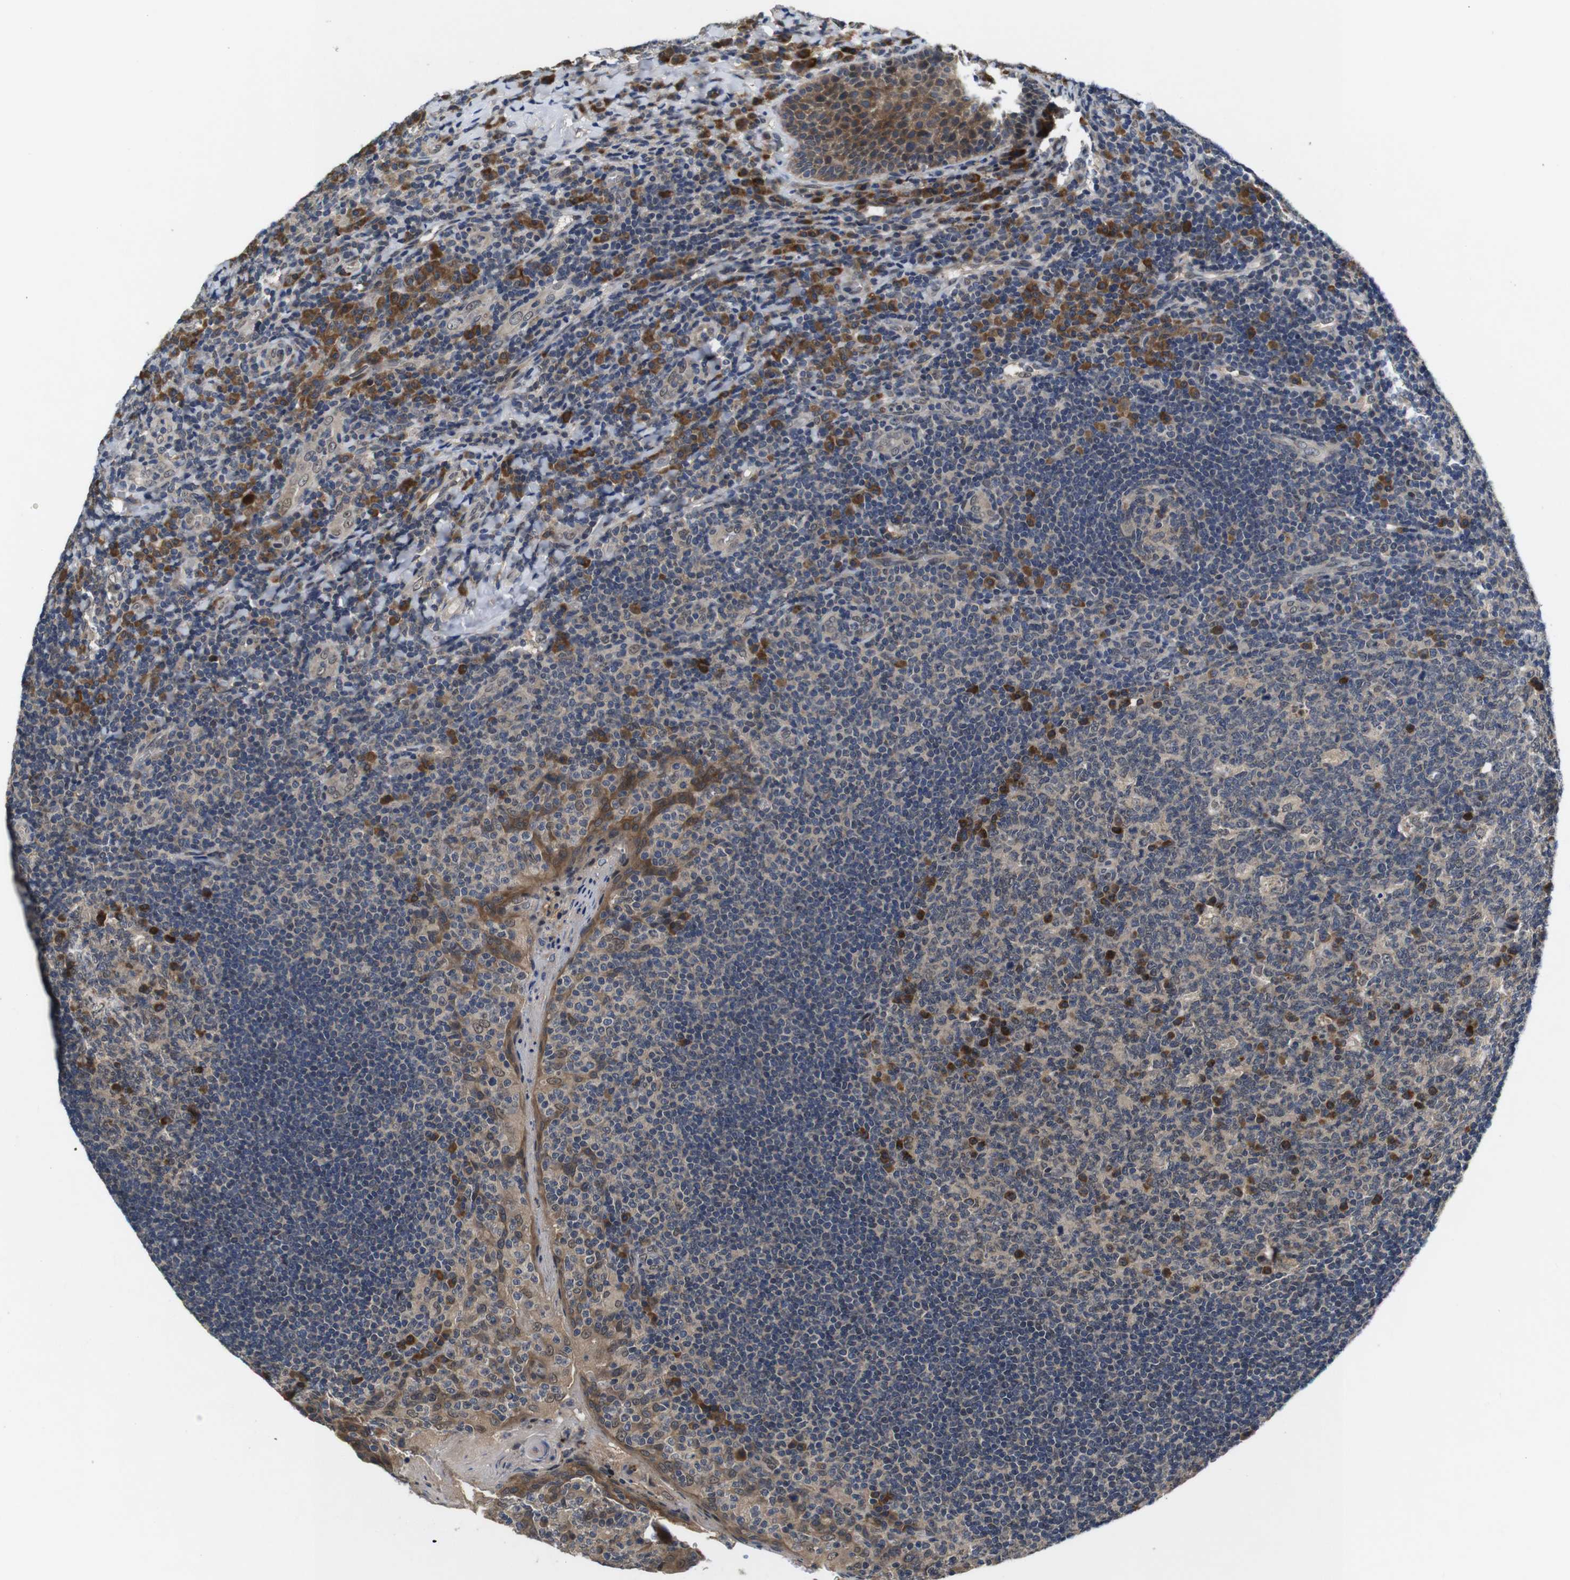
{"staining": {"intensity": "moderate", "quantity": "<25%", "location": "cytoplasmic/membranous"}, "tissue": "tonsil", "cell_type": "Germinal center cells", "image_type": "normal", "snomed": [{"axis": "morphology", "description": "Normal tissue, NOS"}, {"axis": "topography", "description": "Tonsil"}], "caption": "This photomicrograph shows IHC staining of benign human tonsil, with low moderate cytoplasmic/membranous expression in approximately <25% of germinal center cells.", "gene": "ZBTB46", "patient": {"sex": "male", "age": 17}}